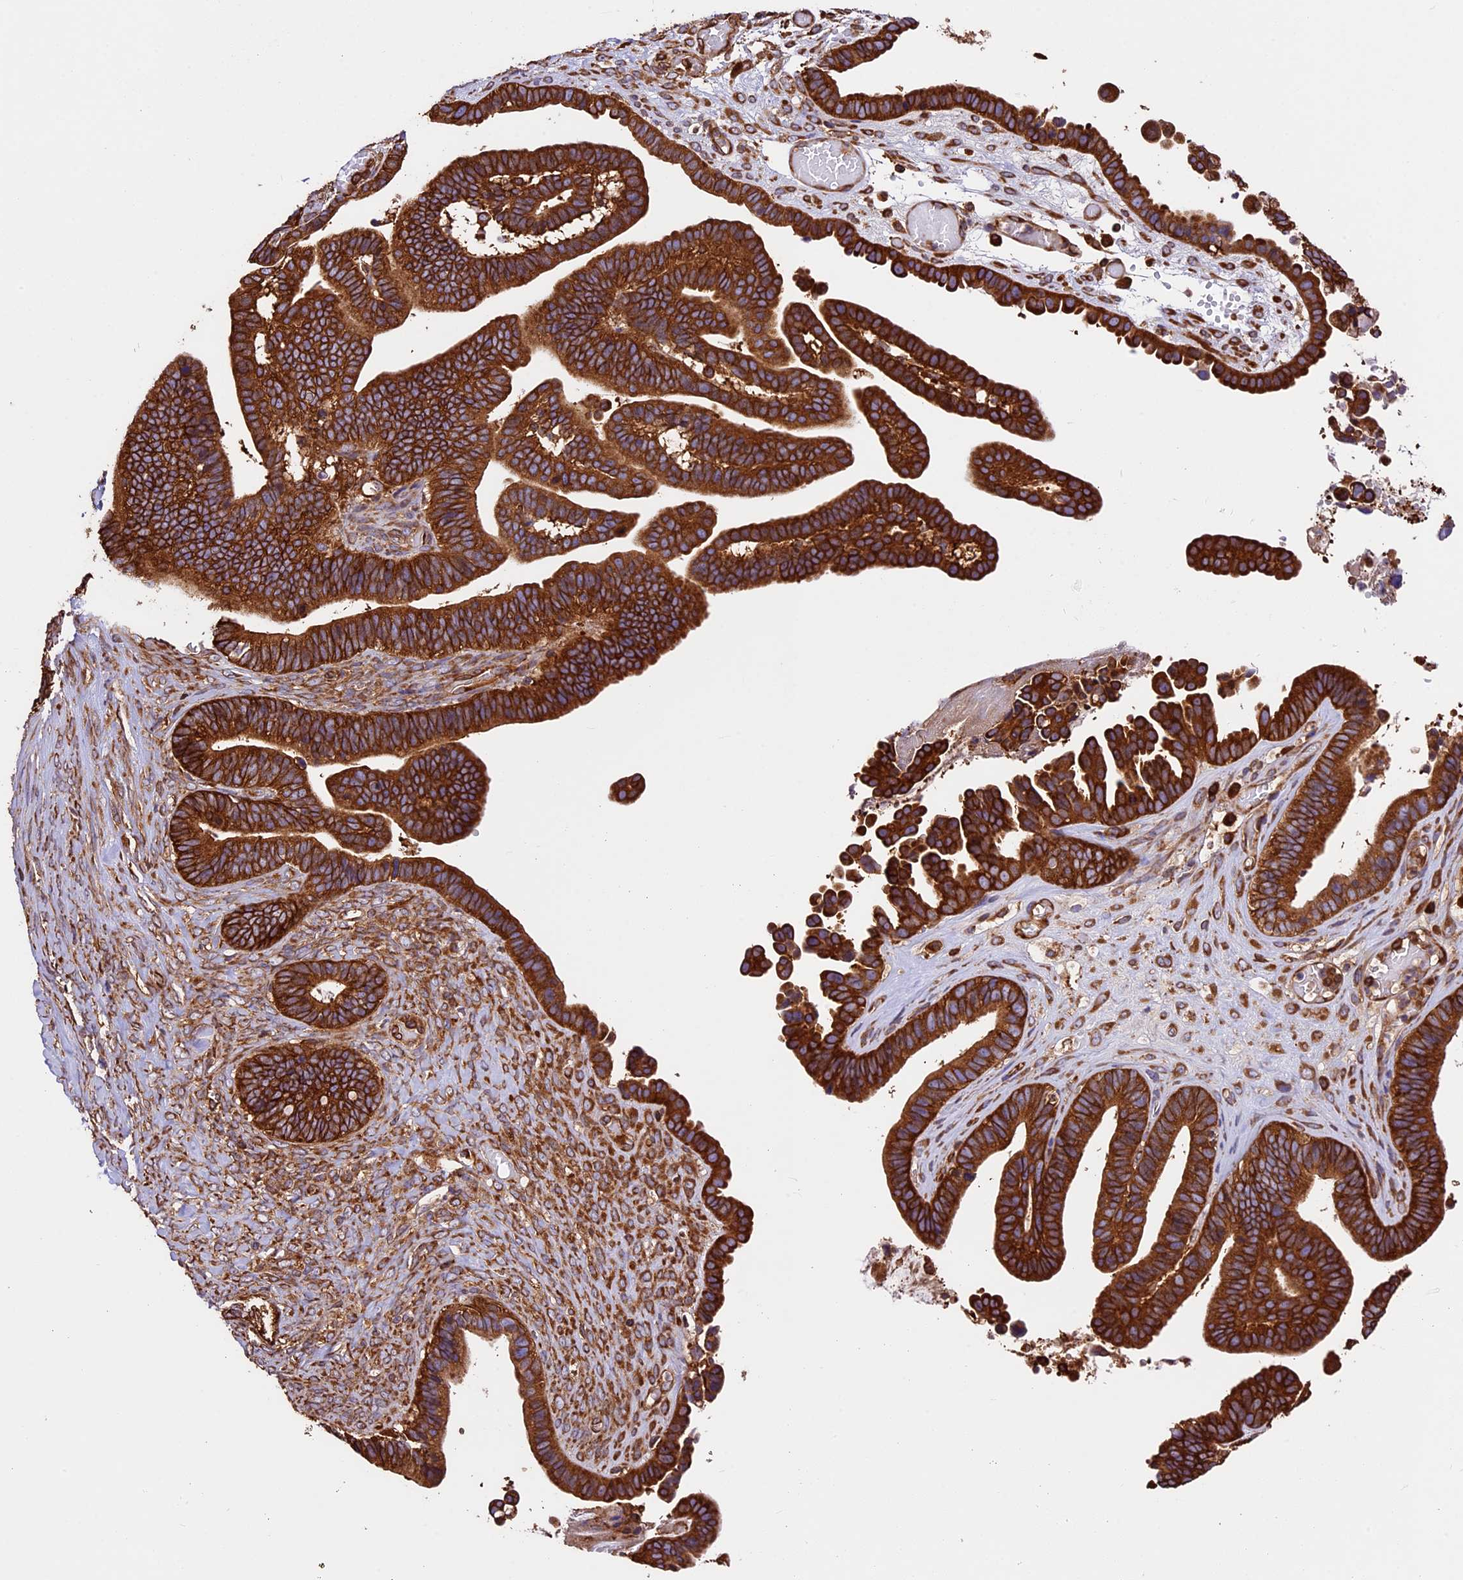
{"staining": {"intensity": "strong", "quantity": ">75%", "location": "cytoplasmic/membranous"}, "tissue": "ovarian cancer", "cell_type": "Tumor cells", "image_type": "cancer", "snomed": [{"axis": "morphology", "description": "Cystadenocarcinoma, serous, NOS"}, {"axis": "topography", "description": "Ovary"}], "caption": "Immunohistochemistry (DAB (3,3'-diaminobenzidine)) staining of human ovarian serous cystadenocarcinoma displays strong cytoplasmic/membranous protein staining in about >75% of tumor cells.", "gene": "KARS1", "patient": {"sex": "female", "age": 56}}